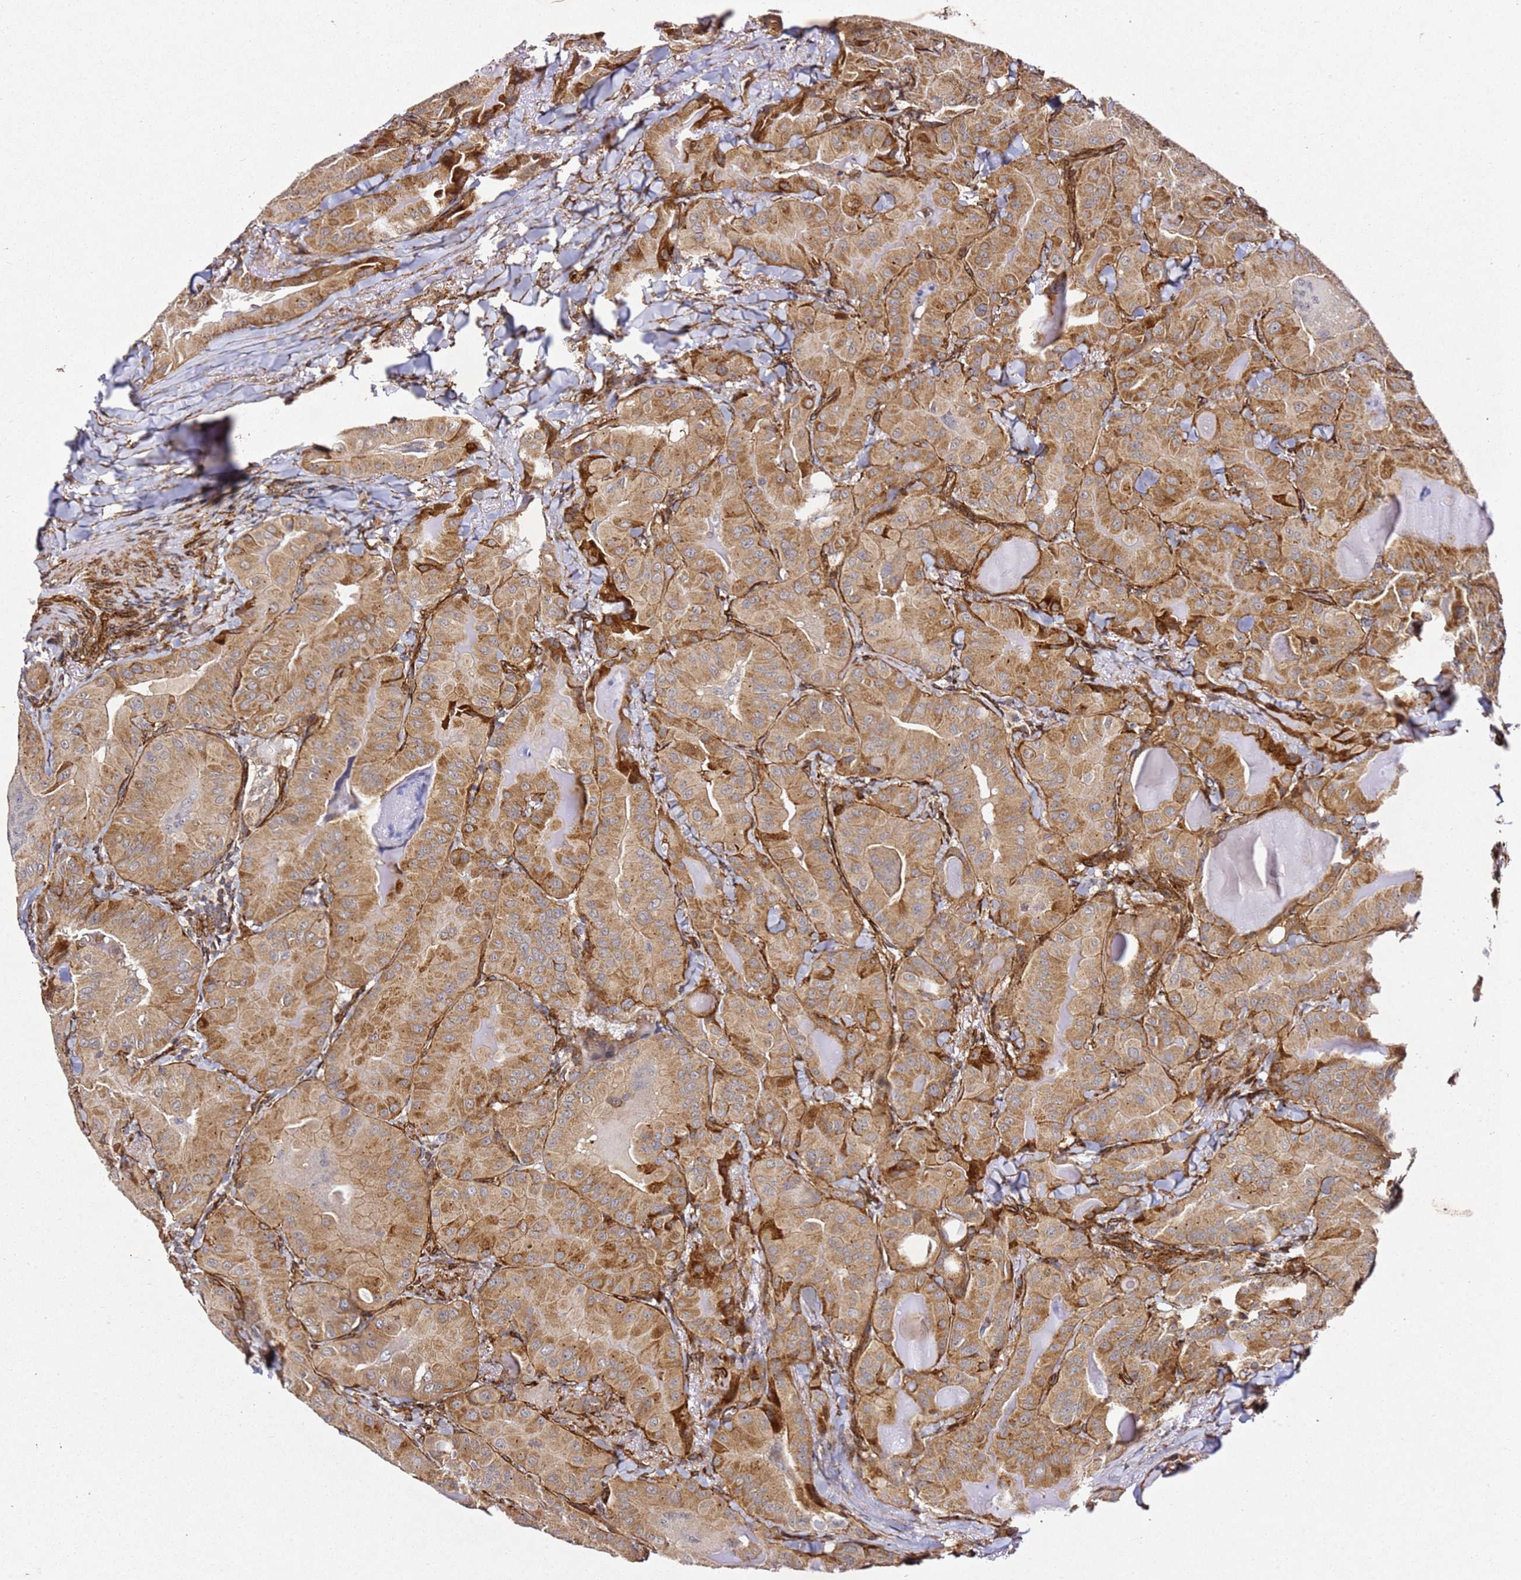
{"staining": {"intensity": "moderate", "quantity": ">75%", "location": "cytoplasmic/membranous"}, "tissue": "thyroid cancer", "cell_type": "Tumor cells", "image_type": "cancer", "snomed": [{"axis": "morphology", "description": "Papillary adenocarcinoma, NOS"}, {"axis": "topography", "description": "Thyroid gland"}], "caption": "An immunohistochemistry (IHC) histopathology image of tumor tissue is shown. Protein staining in brown highlights moderate cytoplasmic/membranous positivity in thyroid cancer (papillary adenocarcinoma) within tumor cells.", "gene": "ZNF296", "patient": {"sex": "female", "age": 68}}